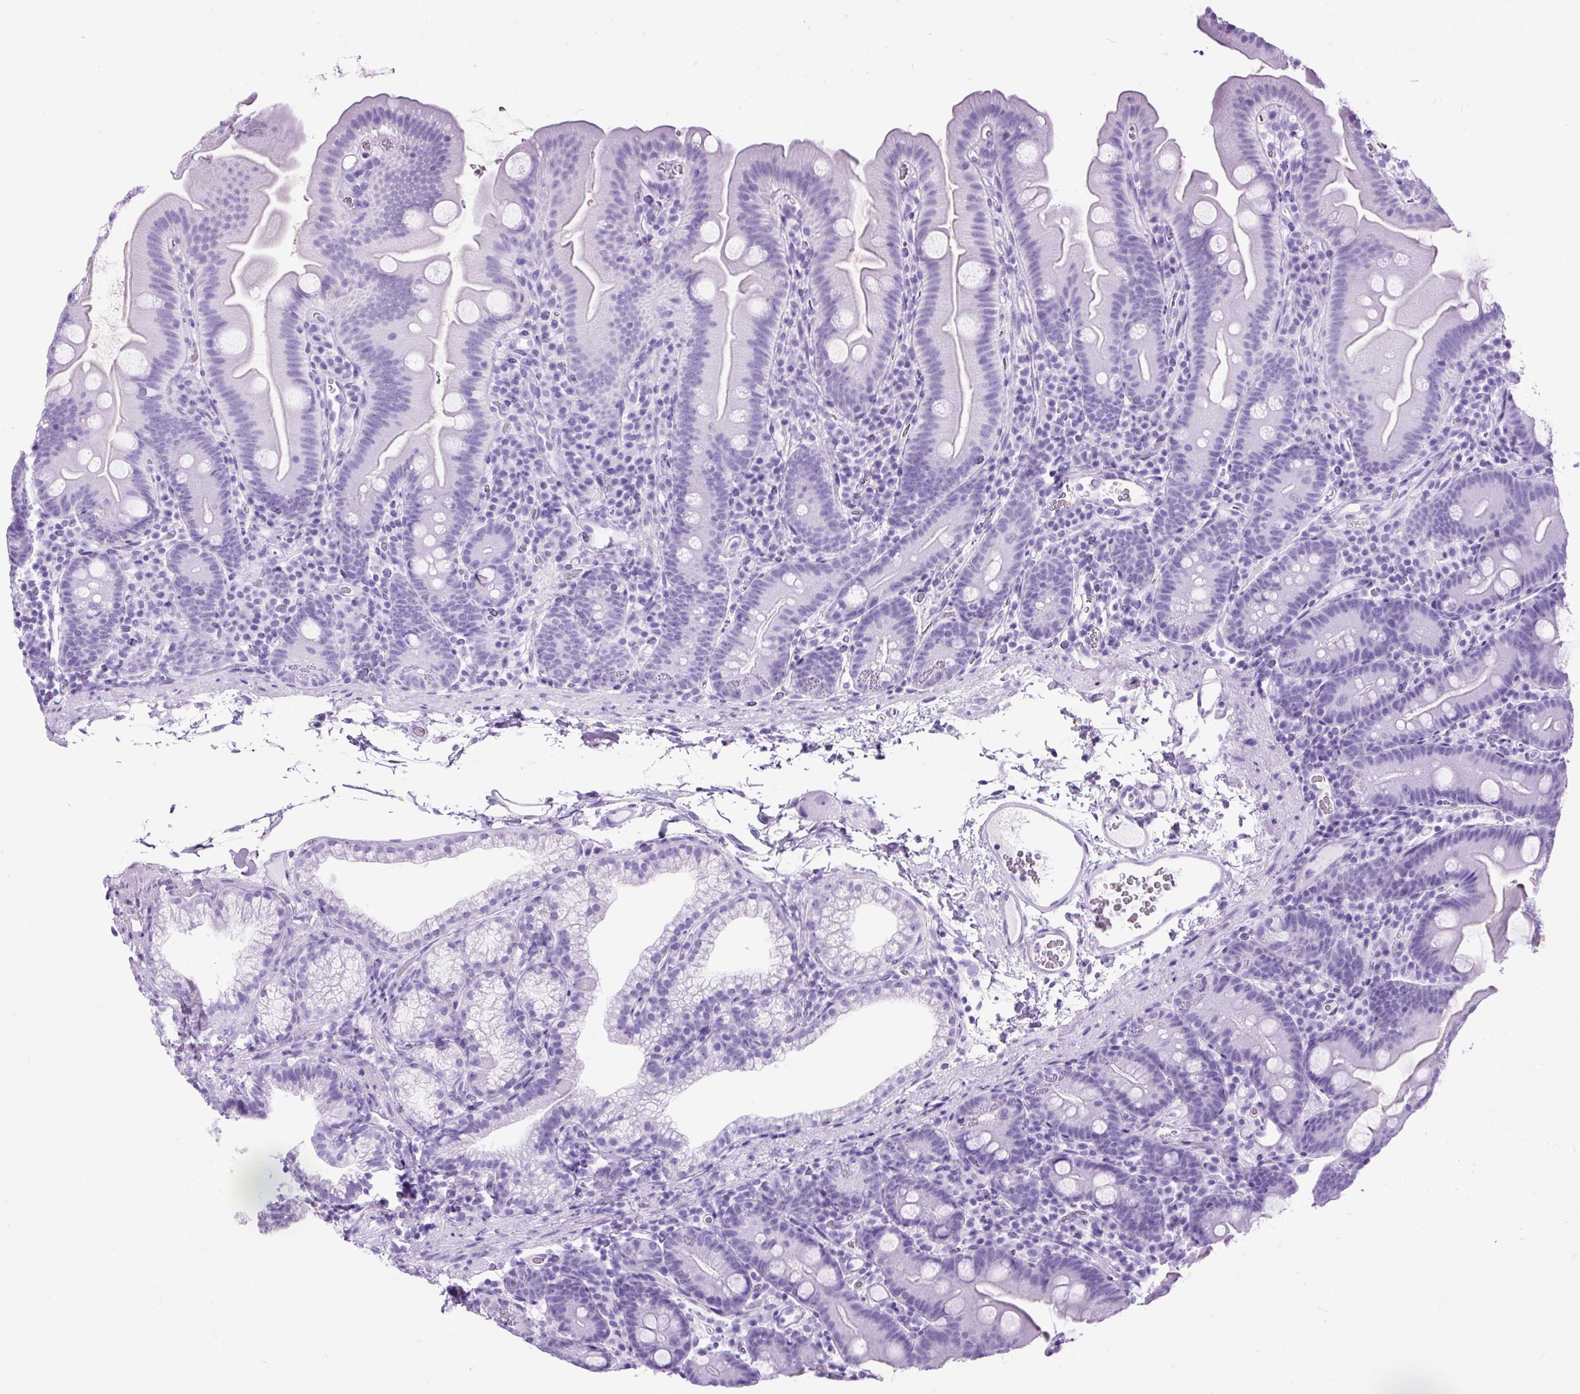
{"staining": {"intensity": "negative", "quantity": "none", "location": "none"}, "tissue": "small intestine", "cell_type": "Glandular cells", "image_type": "normal", "snomed": [{"axis": "morphology", "description": "Normal tissue, NOS"}, {"axis": "topography", "description": "Small intestine"}], "caption": "Immunohistochemical staining of benign human small intestine reveals no significant expression in glandular cells.", "gene": "CEL", "patient": {"sex": "female", "age": 68}}